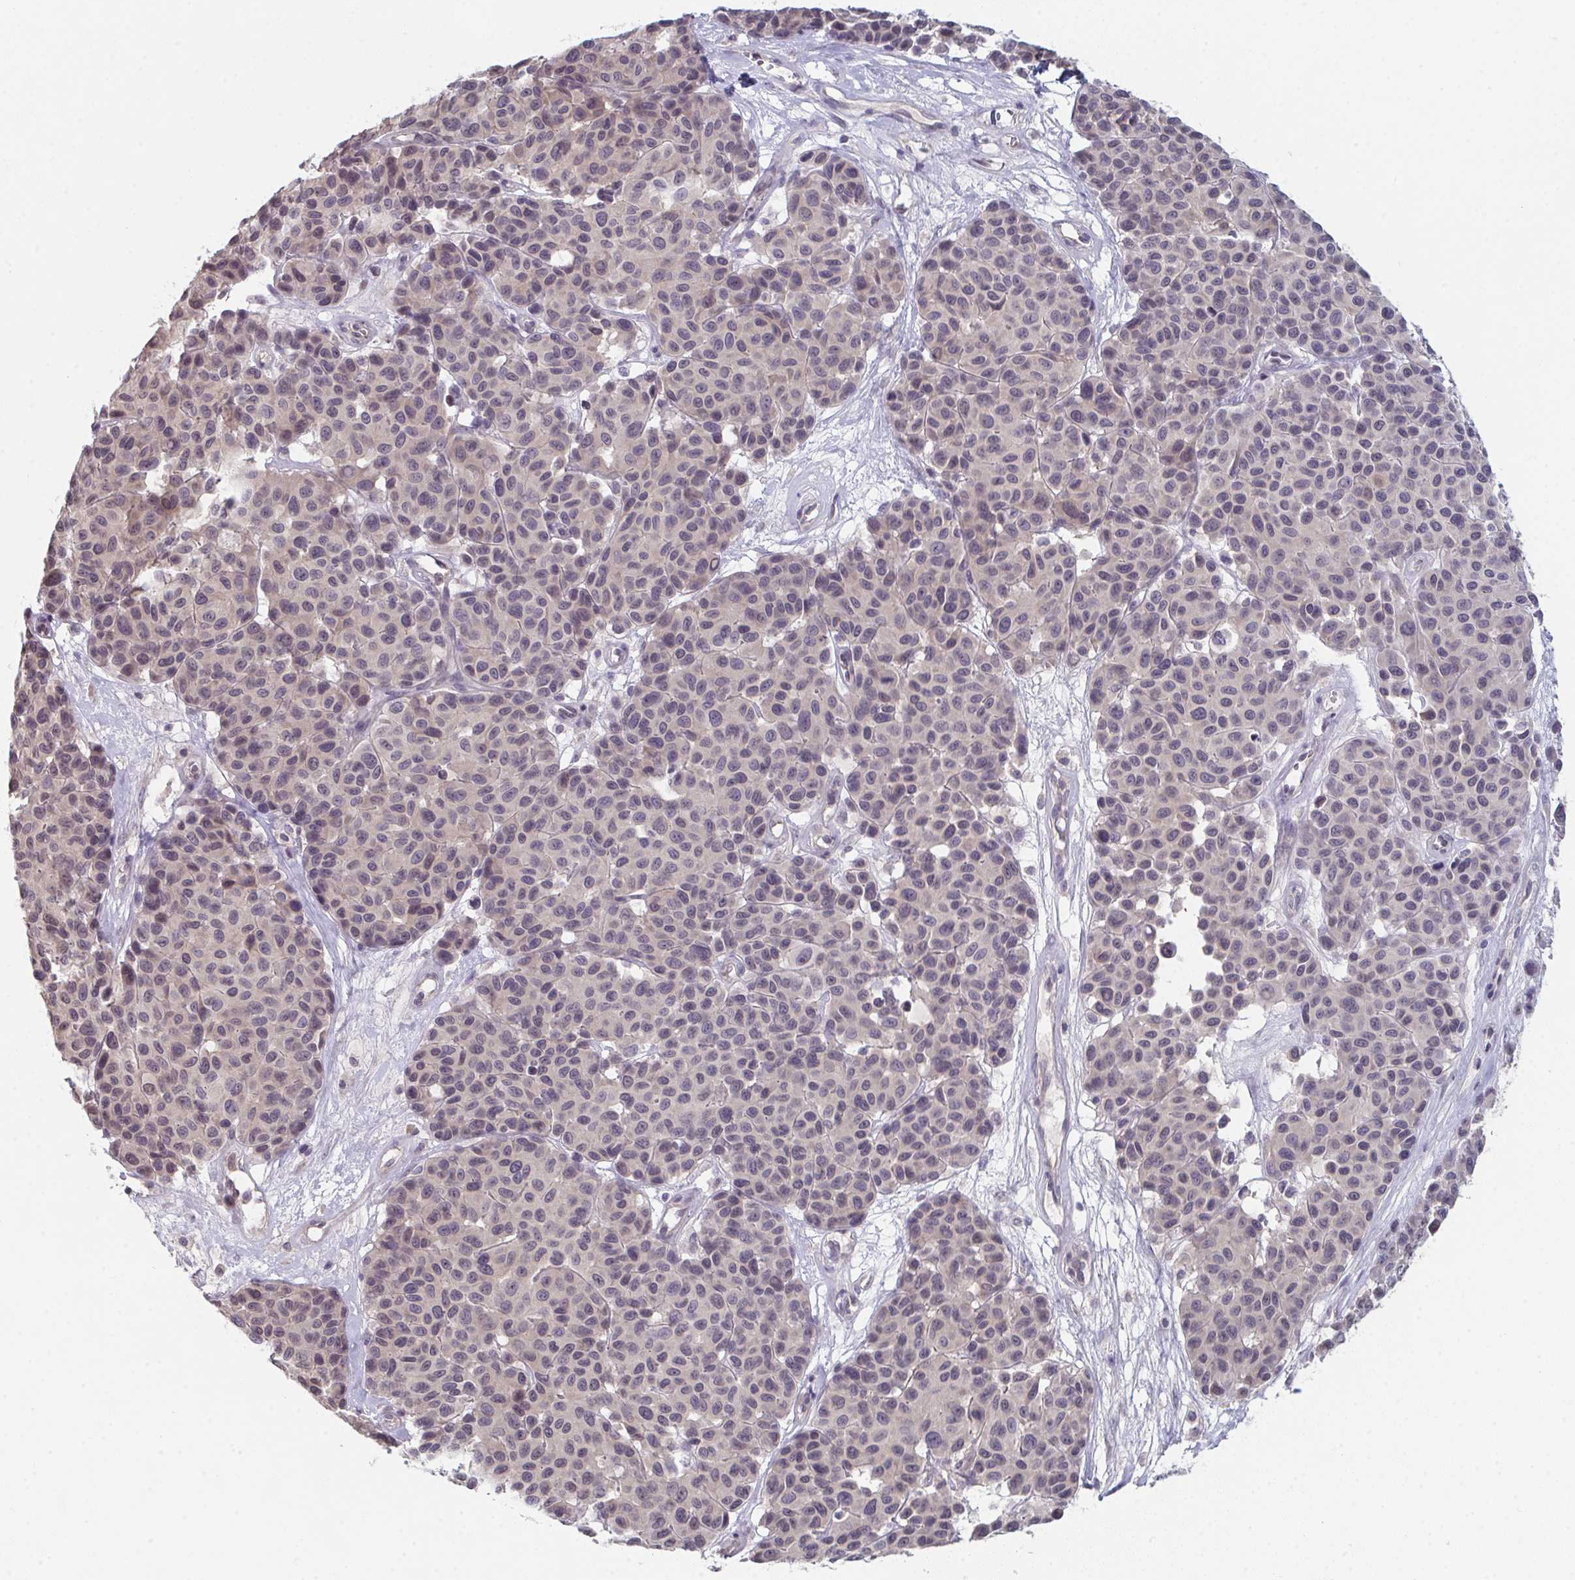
{"staining": {"intensity": "negative", "quantity": "none", "location": "none"}, "tissue": "melanoma", "cell_type": "Tumor cells", "image_type": "cancer", "snomed": [{"axis": "morphology", "description": "Malignant melanoma, NOS"}, {"axis": "topography", "description": "Skin"}], "caption": "Immunohistochemistry image of neoplastic tissue: malignant melanoma stained with DAB exhibits no significant protein positivity in tumor cells.", "gene": "ZNF214", "patient": {"sex": "female", "age": 66}}